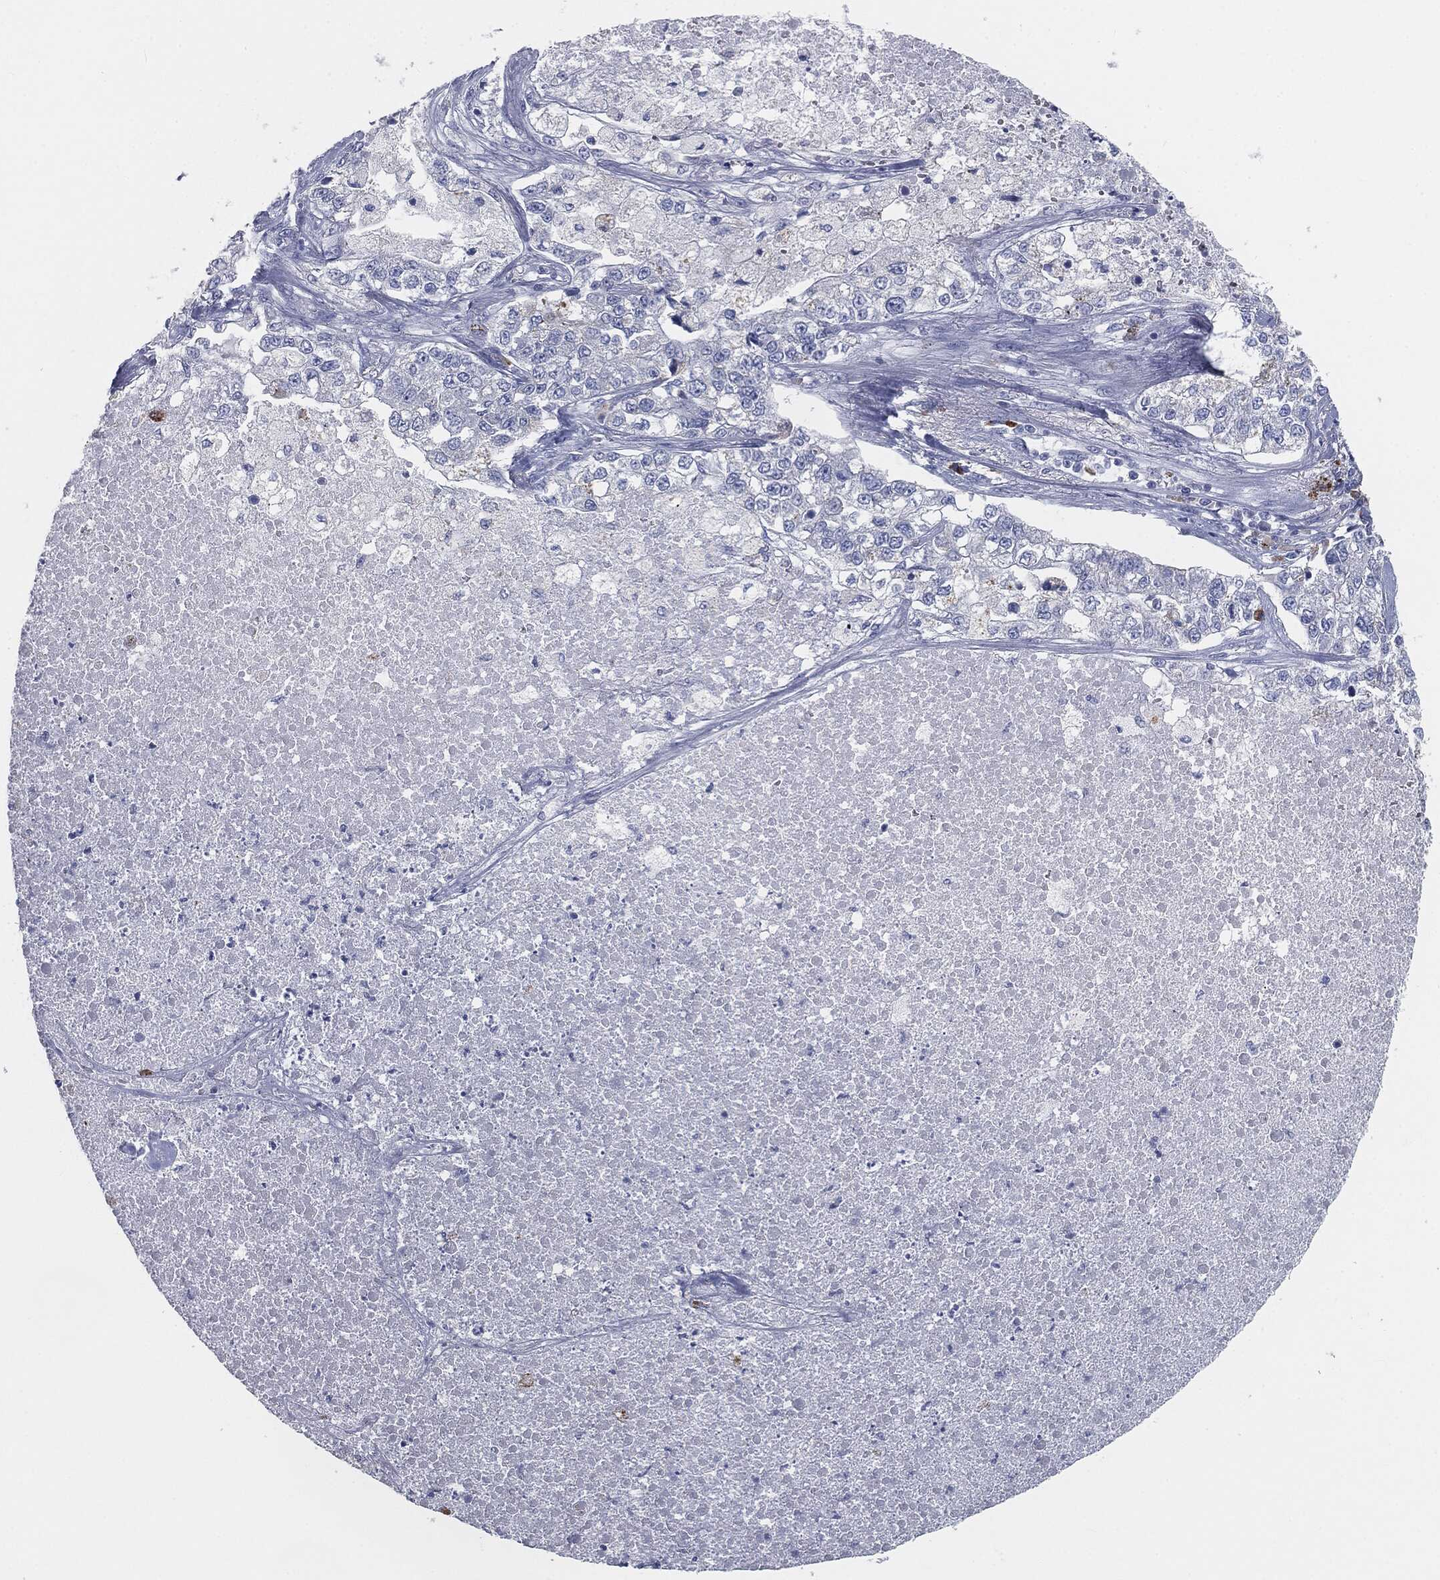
{"staining": {"intensity": "negative", "quantity": "none", "location": "none"}, "tissue": "lung cancer", "cell_type": "Tumor cells", "image_type": "cancer", "snomed": [{"axis": "morphology", "description": "Adenocarcinoma, NOS"}, {"axis": "topography", "description": "Lung"}], "caption": "The immunohistochemistry (IHC) micrograph has no significant expression in tumor cells of lung cancer (adenocarcinoma) tissue.", "gene": "CAV3", "patient": {"sex": "male", "age": 49}}